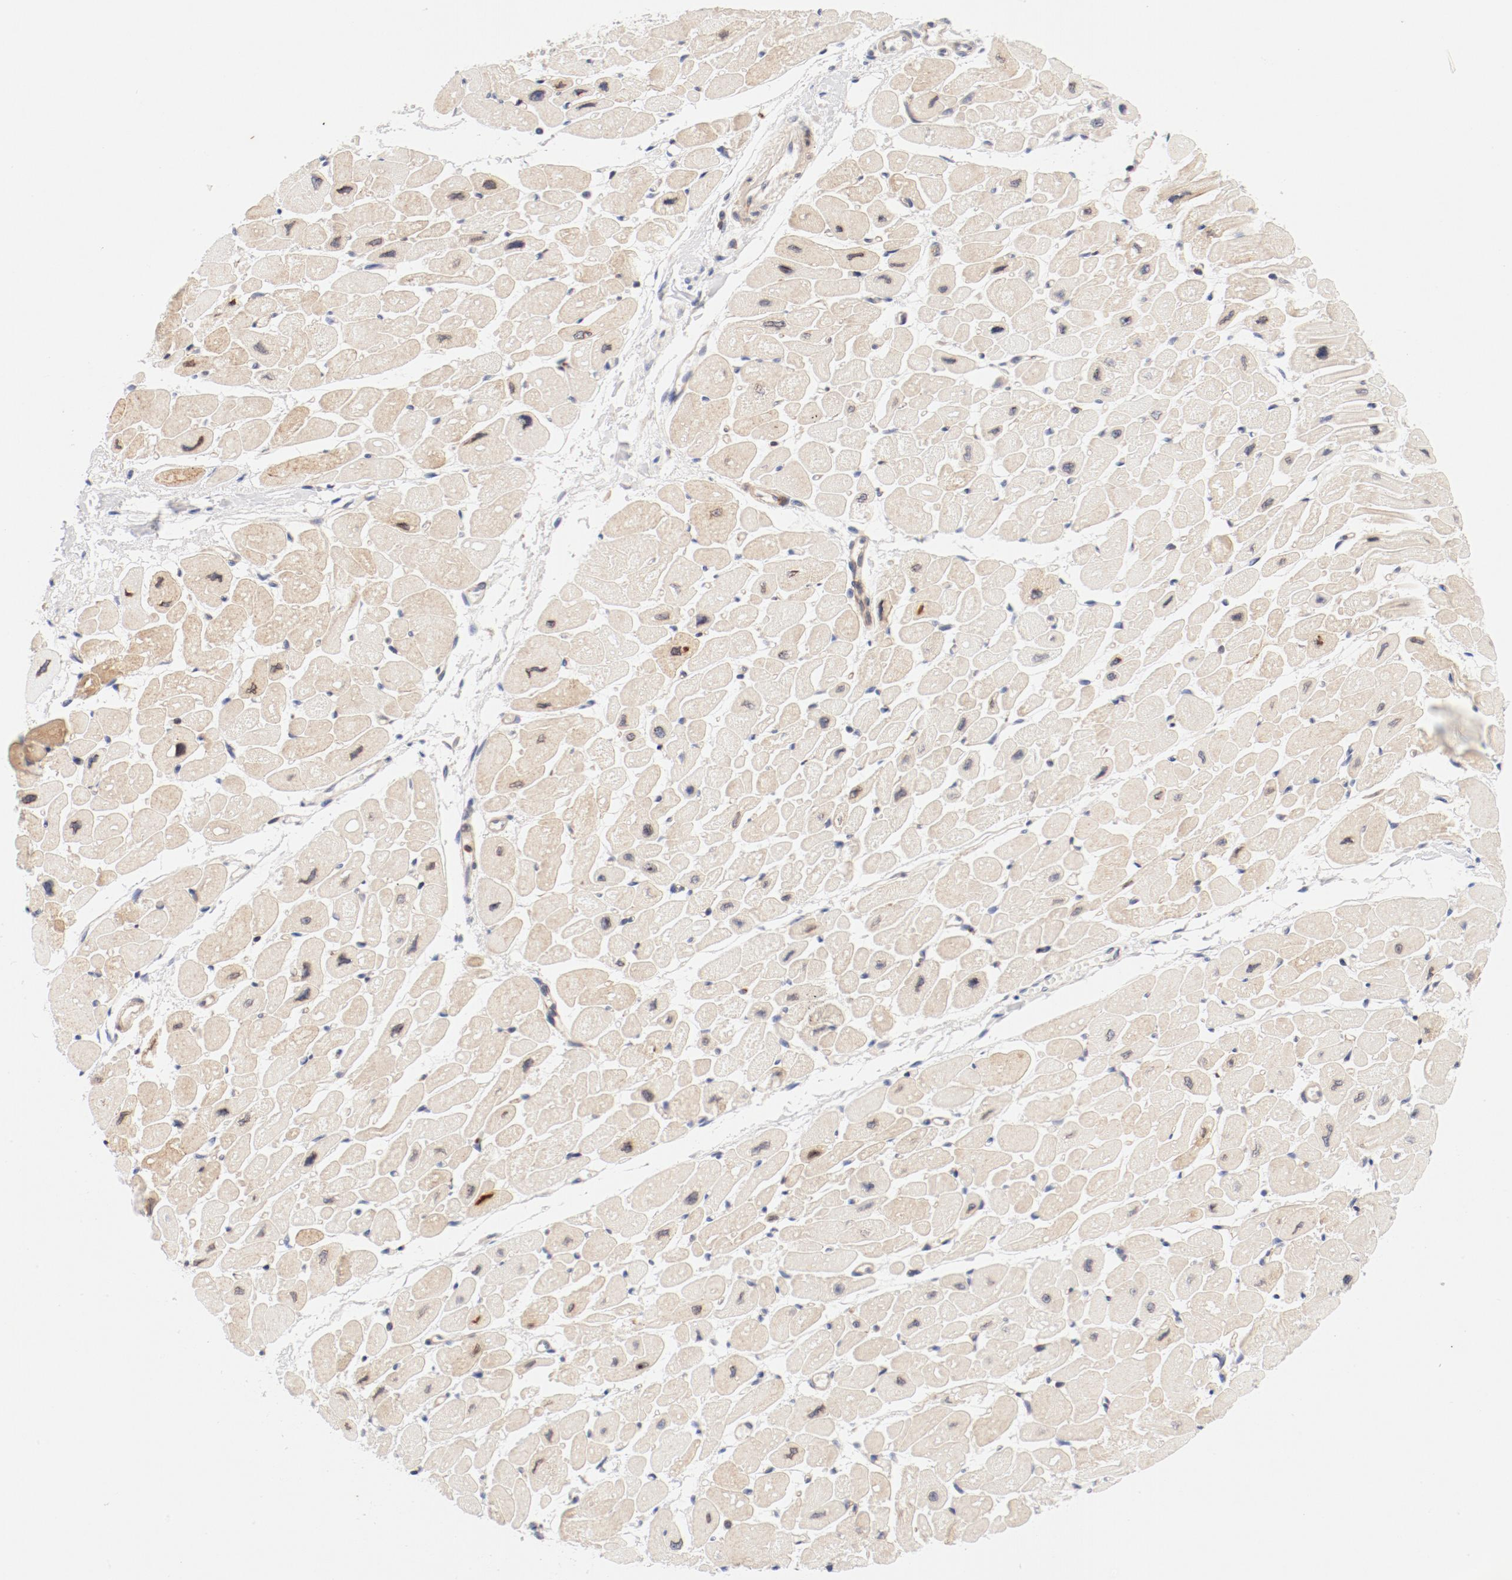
{"staining": {"intensity": "moderate", "quantity": ">75%", "location": "cytoplasmic/membranous"}, "tissue": "heart muscle", "cell_type": "Cardiomyocytes", "image_type": "normal", "snomed": [{"axis": "morphology", "description": "Normal tissue, NOS"}, {"axis": "topography", "description": "Heart"}], "caption": "Immunohistochemical staining of unremarkable heart muscle reveals moderate cytoplasmic/membranous protein positivity in about >75% of cardiomyocytes.", "gene": "ZNF267", "patient": {"sex": "female", "age": 54}}